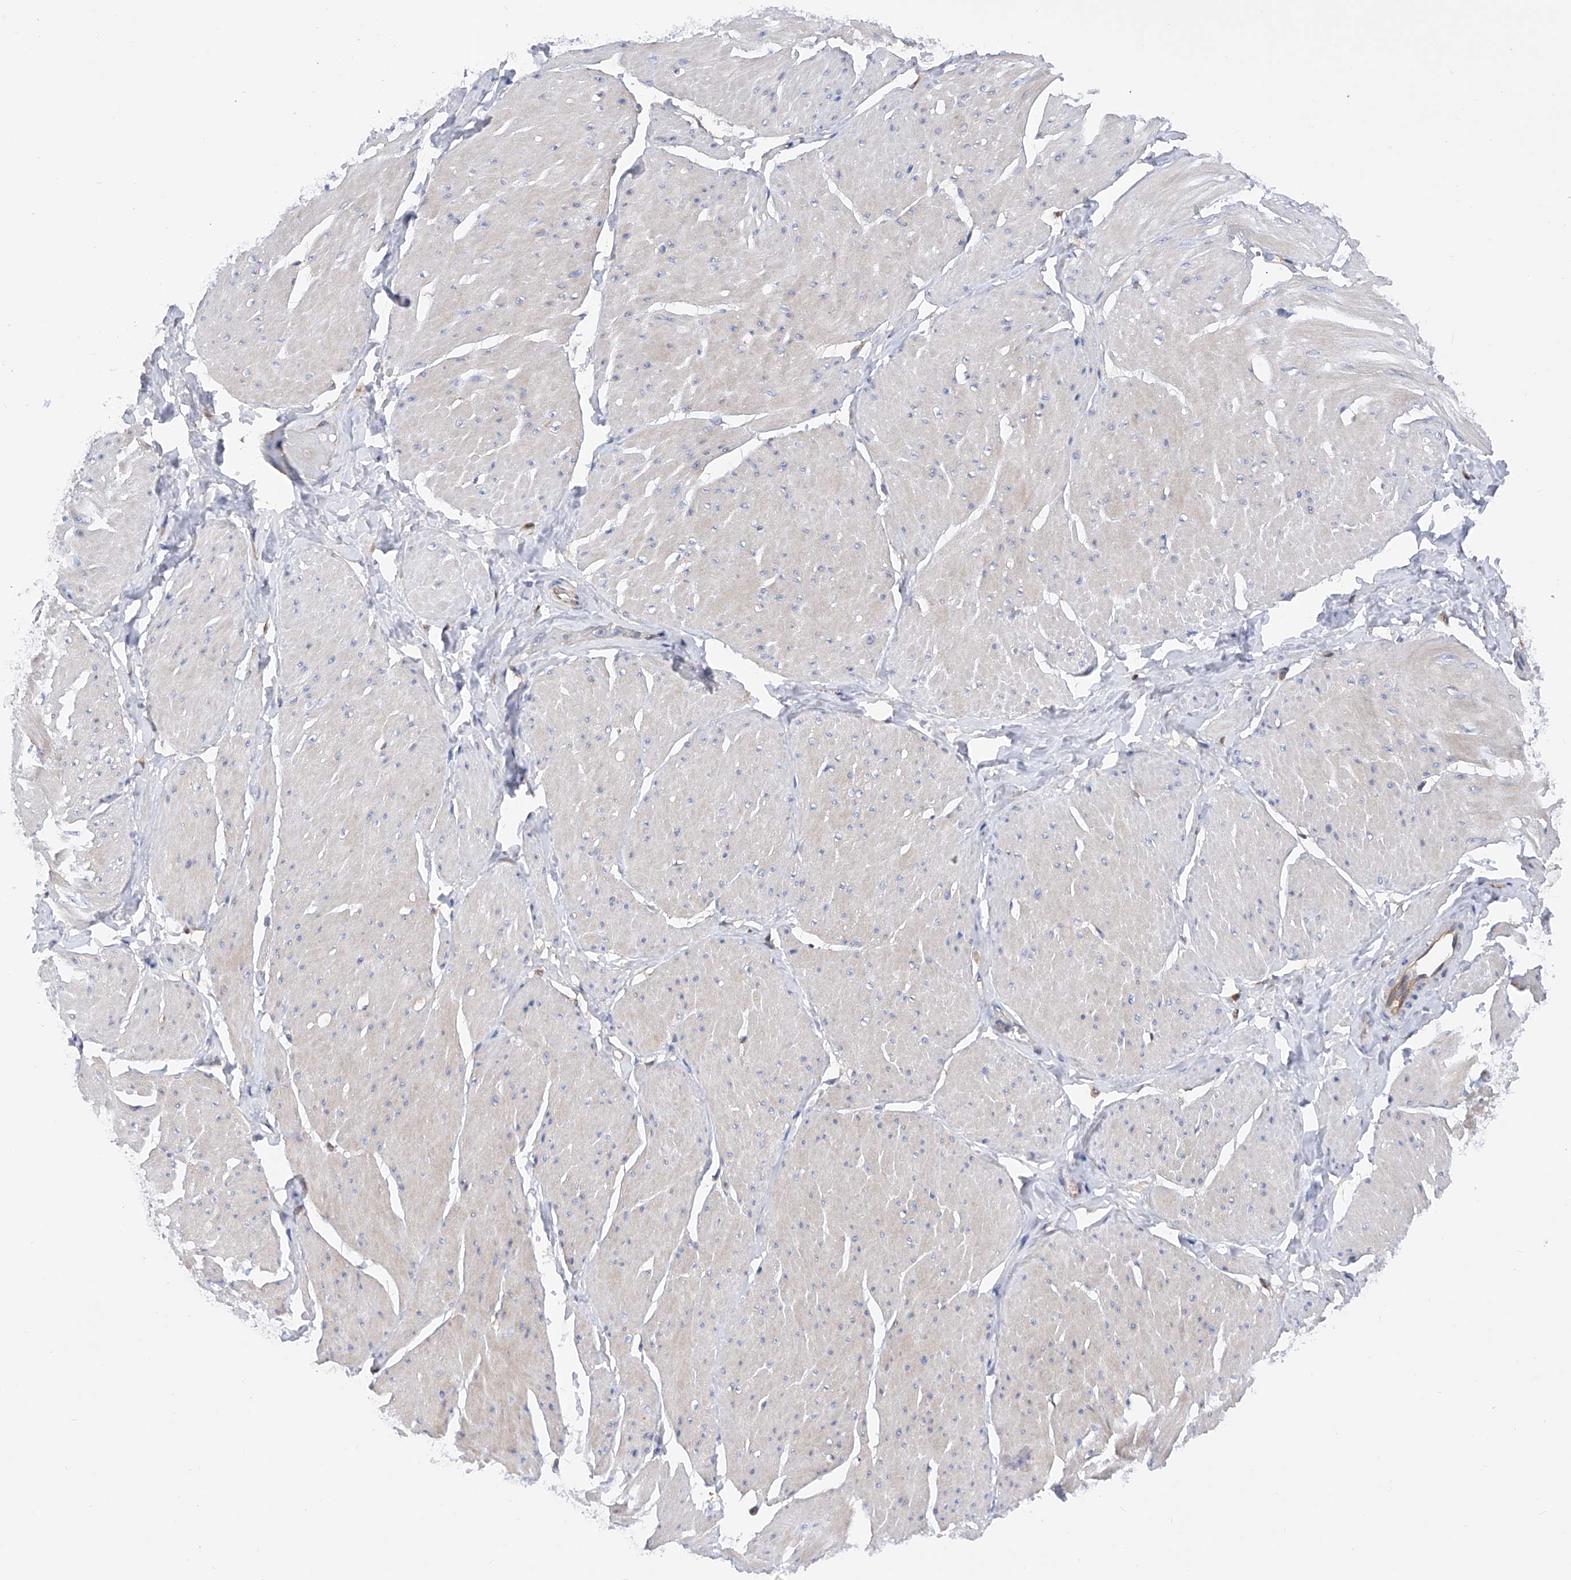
{"staining": {"intensity": "weak", "quantity": "<25%", "location": "cytoplasmic/membranous"}, "tissue": "smooth muscle", "cell_type": "Smooth muscle cells", "image_type": "normal", "snomed": [{"axis": "morphology", "description": "Urothelial carcinoma, High grade"}, {"axis": "topography", "description": "Urinary bladder"}], "caption": "Histopathology image shows no significant protein positivity in smooth muscle cells of benign smooth muscle. (DAB (3,3'-diaminobenzidine) IHC with hematoxylin counter stain).", "gene": "SPATA20", "patient": {"sex": "male", "age": 46}}